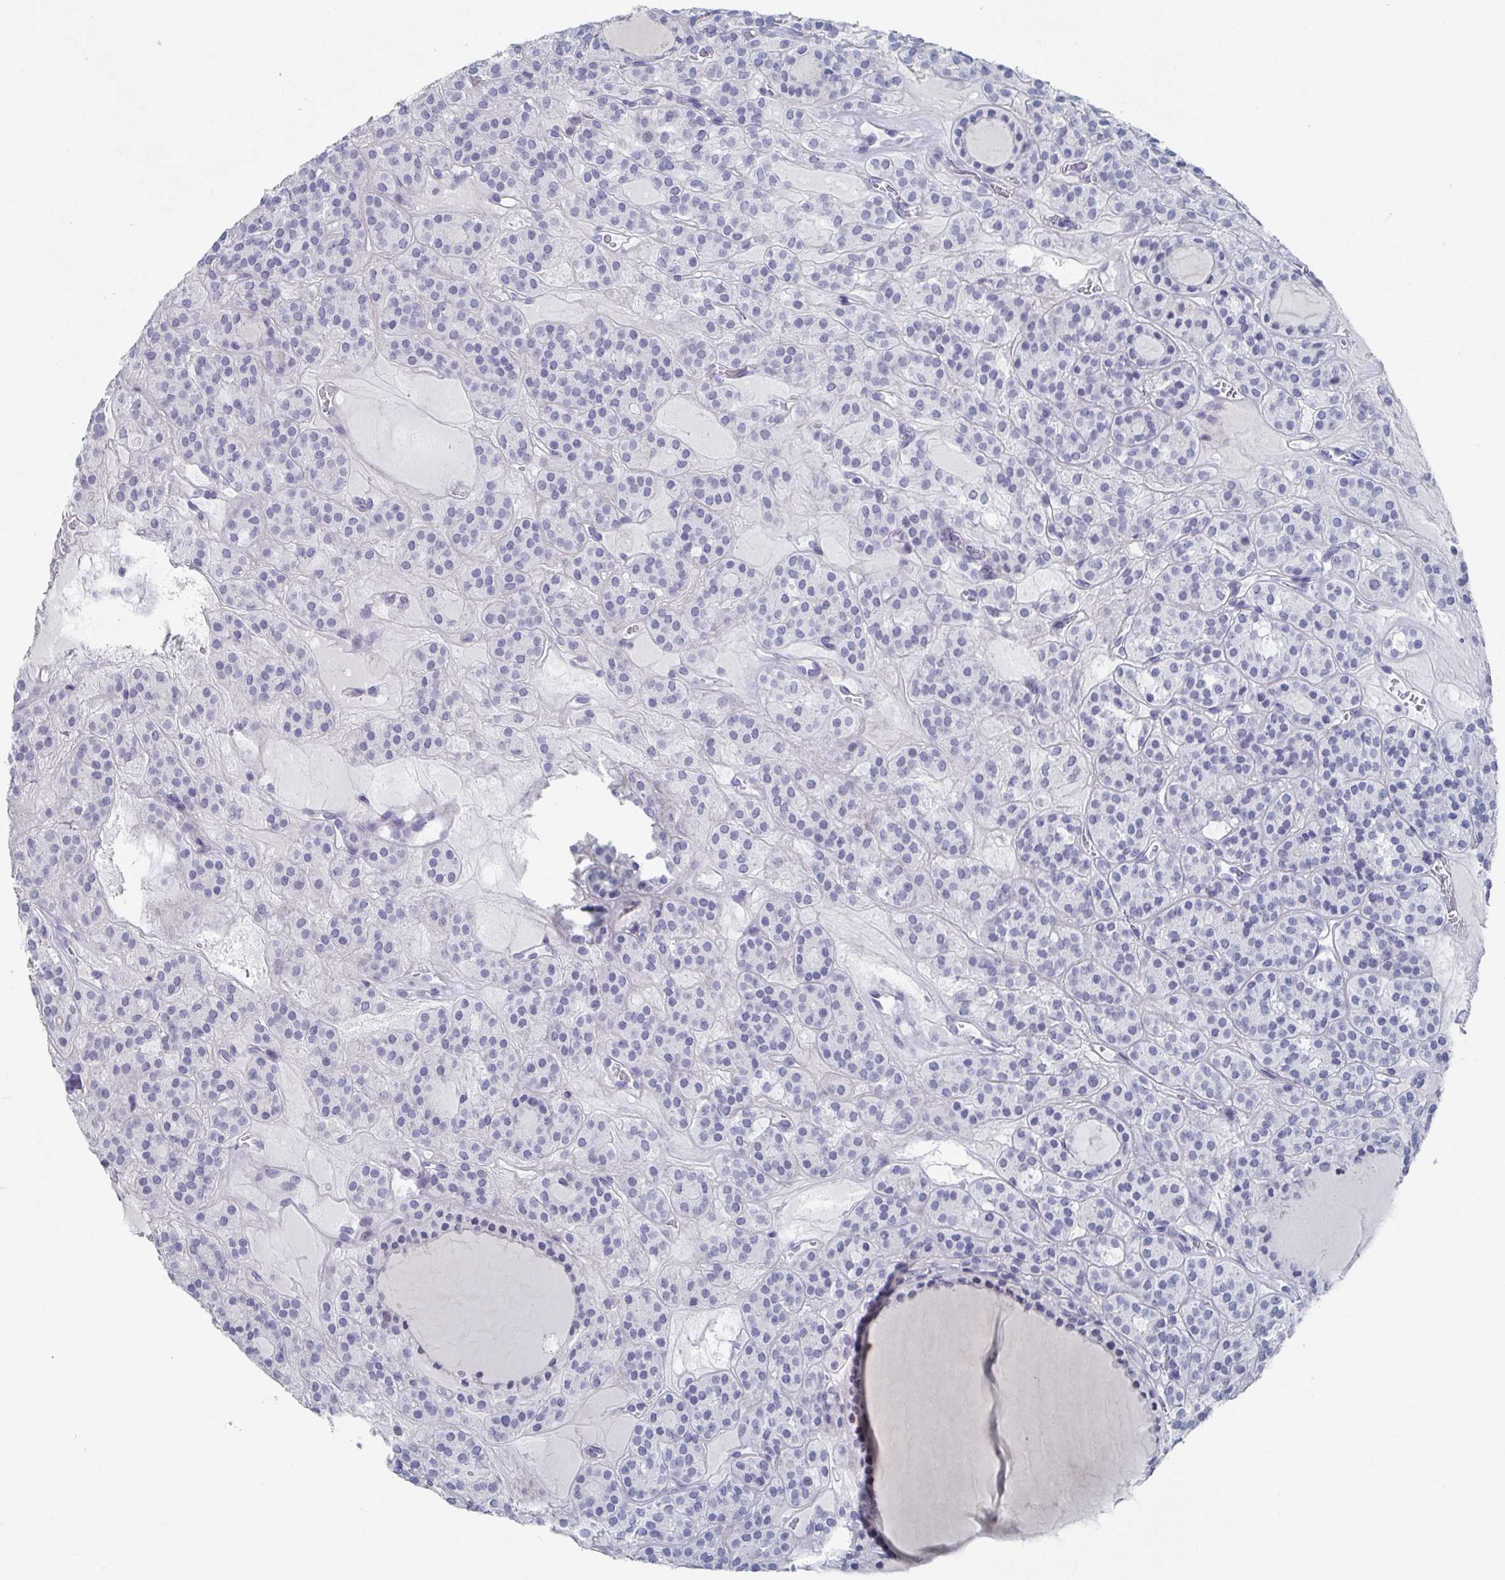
{"staining": {"intensity": "negative", "quantity": "none", "location": "none"}, "tissue": "thyroid cancer", "cell_type": "Tumor cells", "image_type": "cancer", "snomed": [{"axis": "morphology", "description": "Follicular adenoma carcinoma, NOS"}, {"axis": "topography", "description": "Thyroid gland"}], "caption": "Tumor cells show no significant positivity in thyroid cancer. (IHC, brightfield microscopy, high magnification).", "gene": "CAMKV", "patient": {"sex": "female", "age": 63}}